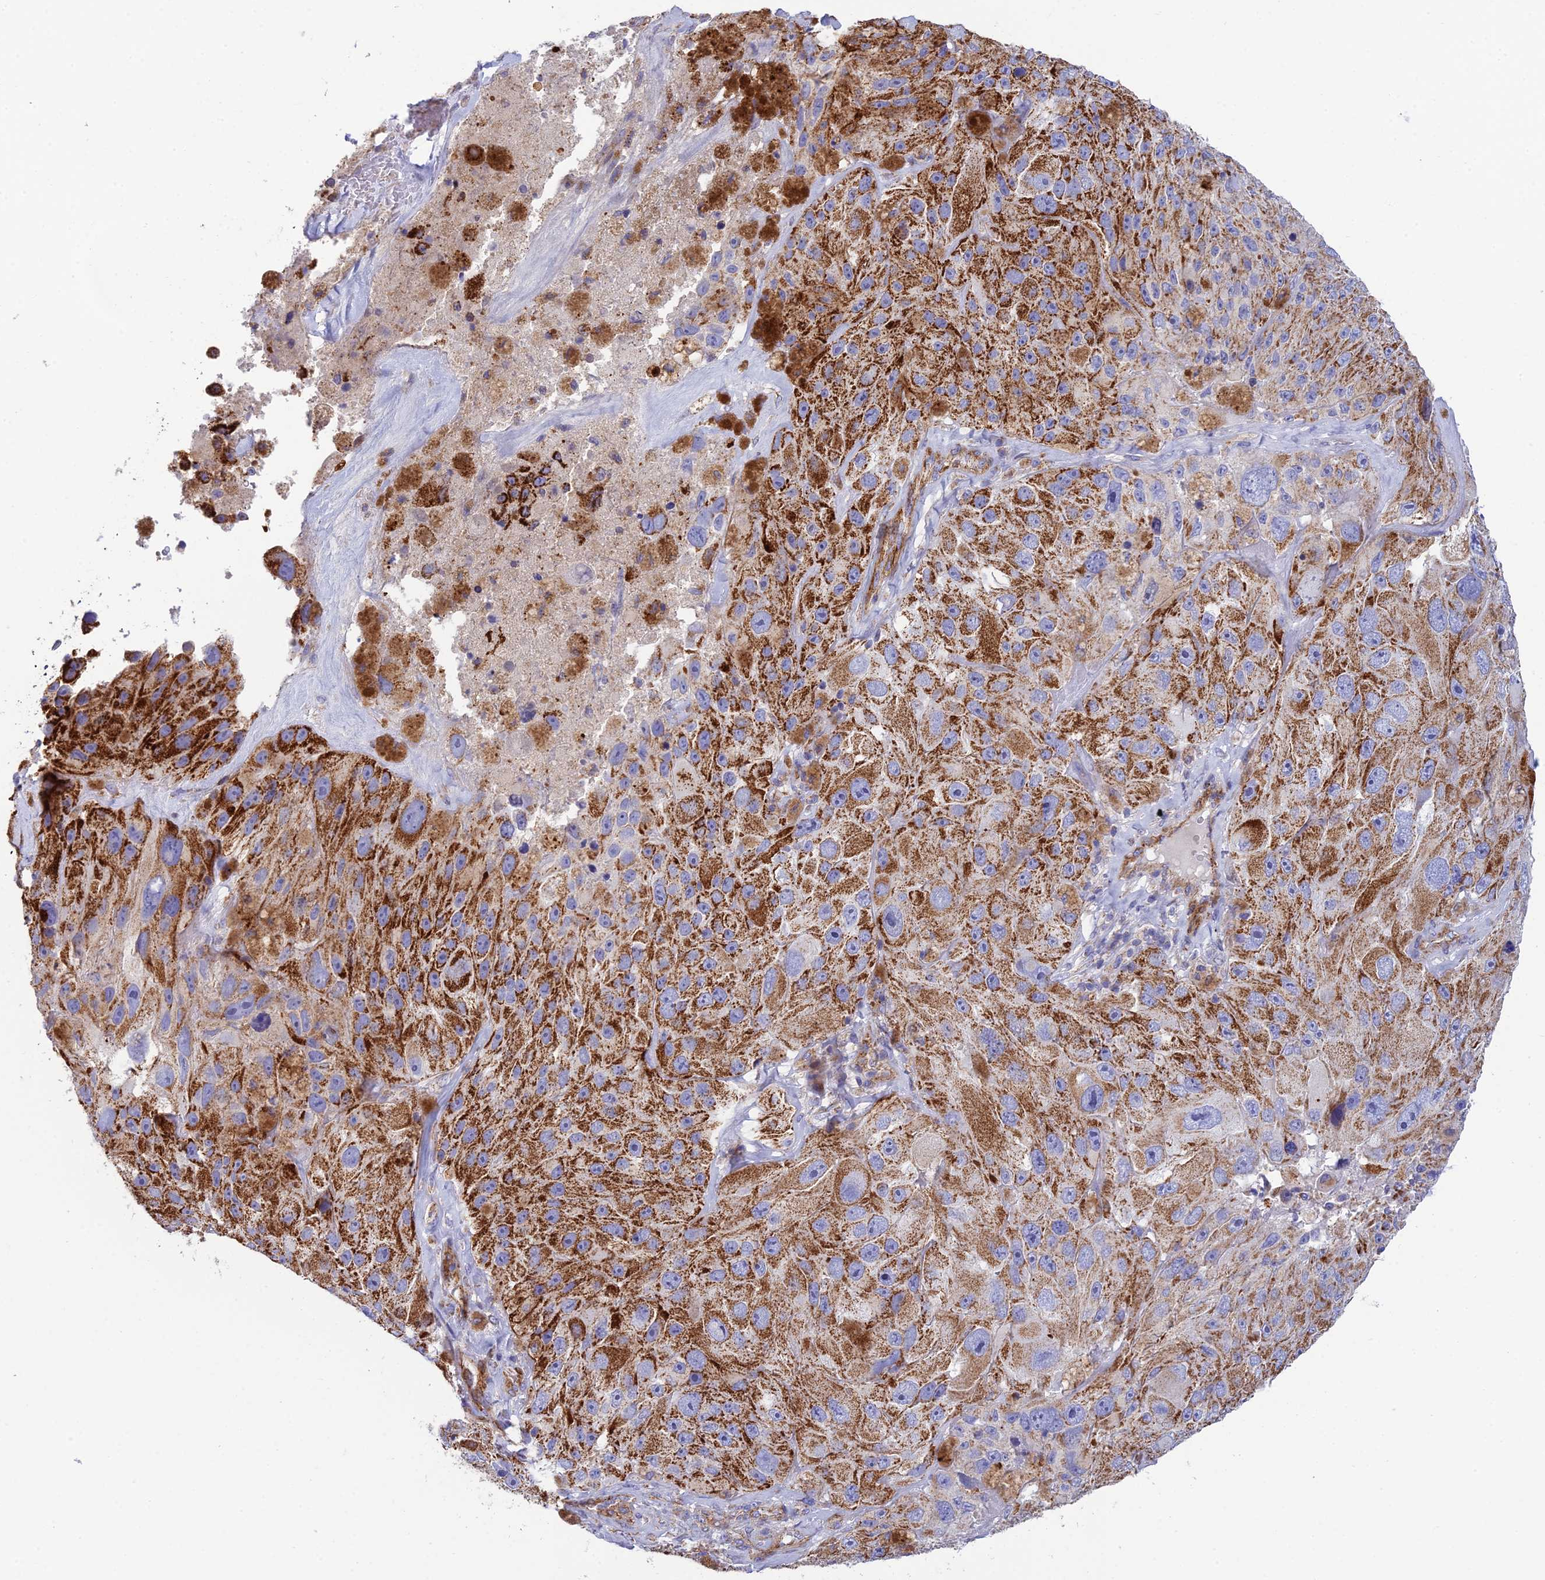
{"staining": {"intensity": "strong", "quantity": ">75%", "location": "cytoplasmic/membranous"}, "tissue": "melanoma", "cell_type": "Tumor cells", "image_type": "cancer", "snomed": [{"axis": "morphology", "description": "Malignant melanoma, Metastatic site"}, {"axis": "topography", "description": "Lymph node"}], "caption": "Protein analysis of malignant melanoma (metastatic site) tissue displays strong cytoplasmic/membranous positivity in about >75% of tumor cells.", "gene": "CSPG4", "patient": {"sex": "male", "age": 62}}